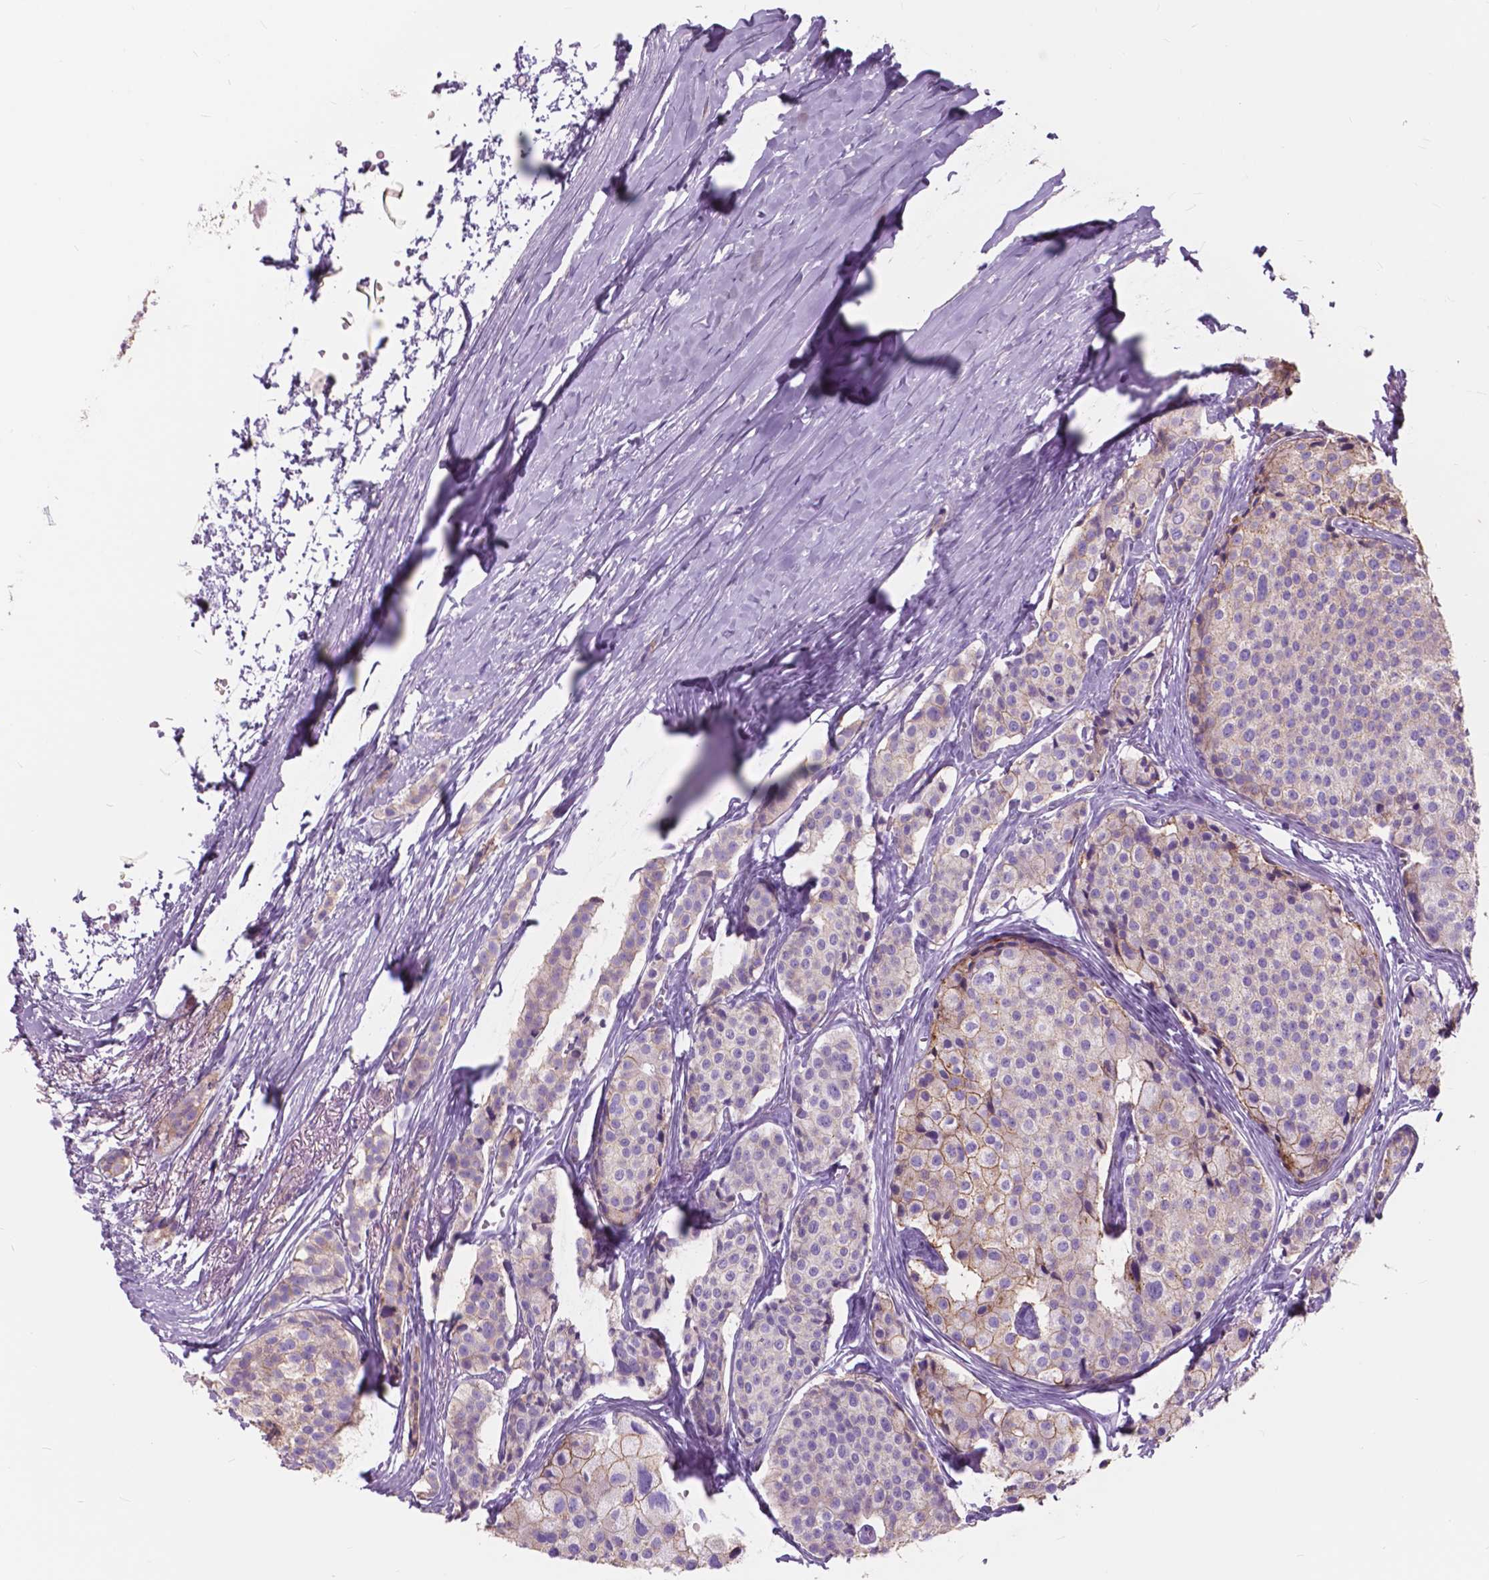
{"staining": {"intensity": "weak", "quantity": "<25%", "location": "cytoplasmic/membranous"}, "tissue": "carcinoid", "cell_type": "Tumor cells", "image_type": "cancer", "snomed": [{"axis": "morphology", "description": "Carcinoid, malignant, NOS"}, {"axis": "topography", "description": "Small intestine"}], "caption": "A high-resolution micrograph shows immunohistochemistry (IHC) staining of carcinoid, which demonstrates no significant positivity in tumor cells.", "gene": "FXYD2", "patient": {"sex": "female", "age": 65}}